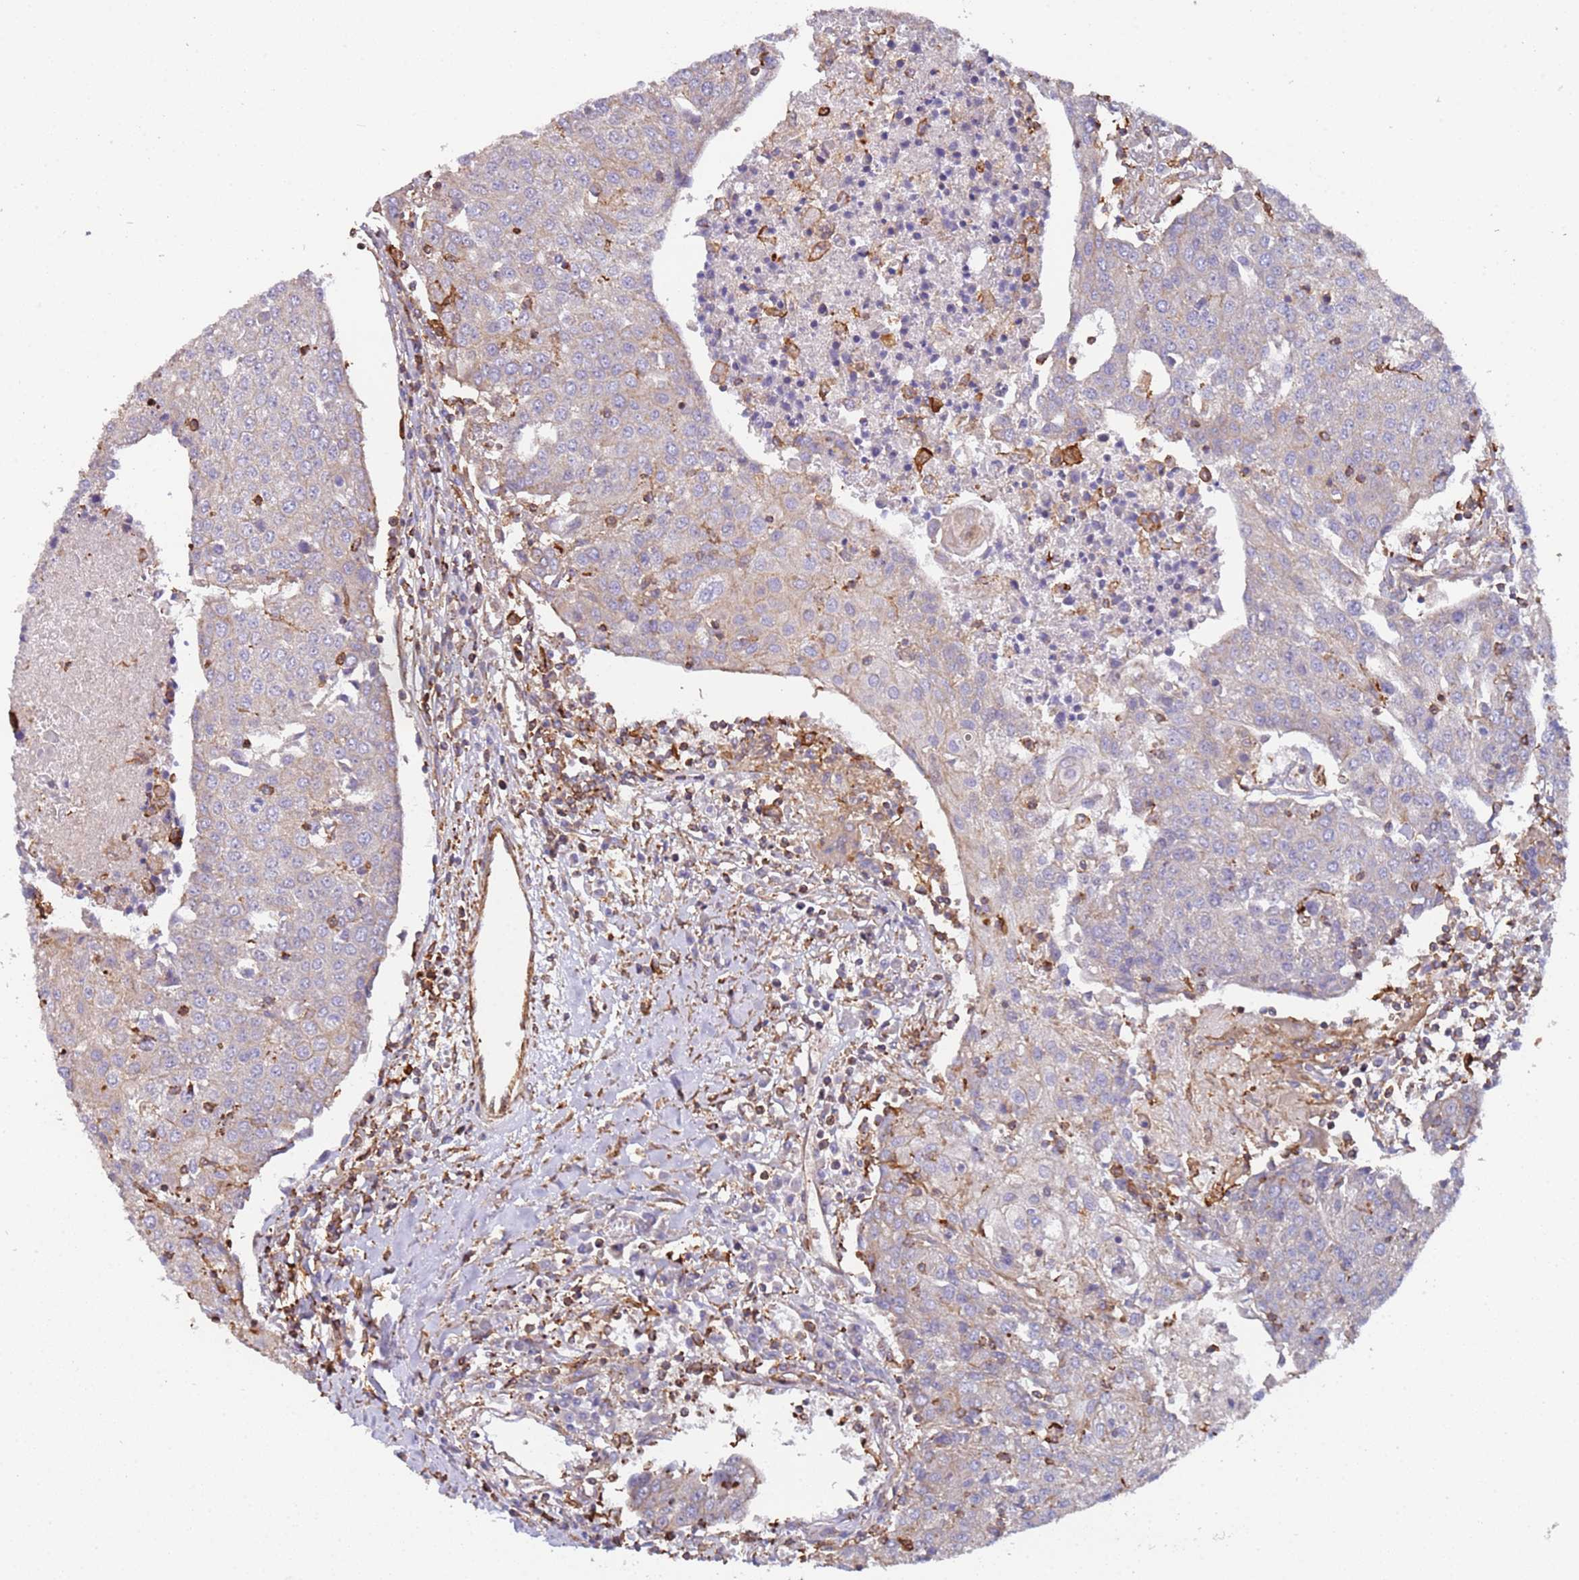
{"staining": {"intensity": "negative", "quantity": "none", "location": "none"}, "tissue": "urothelial cancer", "cell_type": "Tumor cells", "image_type": "cancer", "snomed": [{"axis": "morphology", "description": "Urothelial carcinoma, High grade"}, {"axis": "topography", "description": "Urinary bladder"}], "caption": "IHC histopathology image of neoplastic tissue: urothelial cancer stained with DAB displays no significant protein positivity in tumor cells.", "gene": "CYP2U1", "patient": {"sex": "female", "age": 85}}